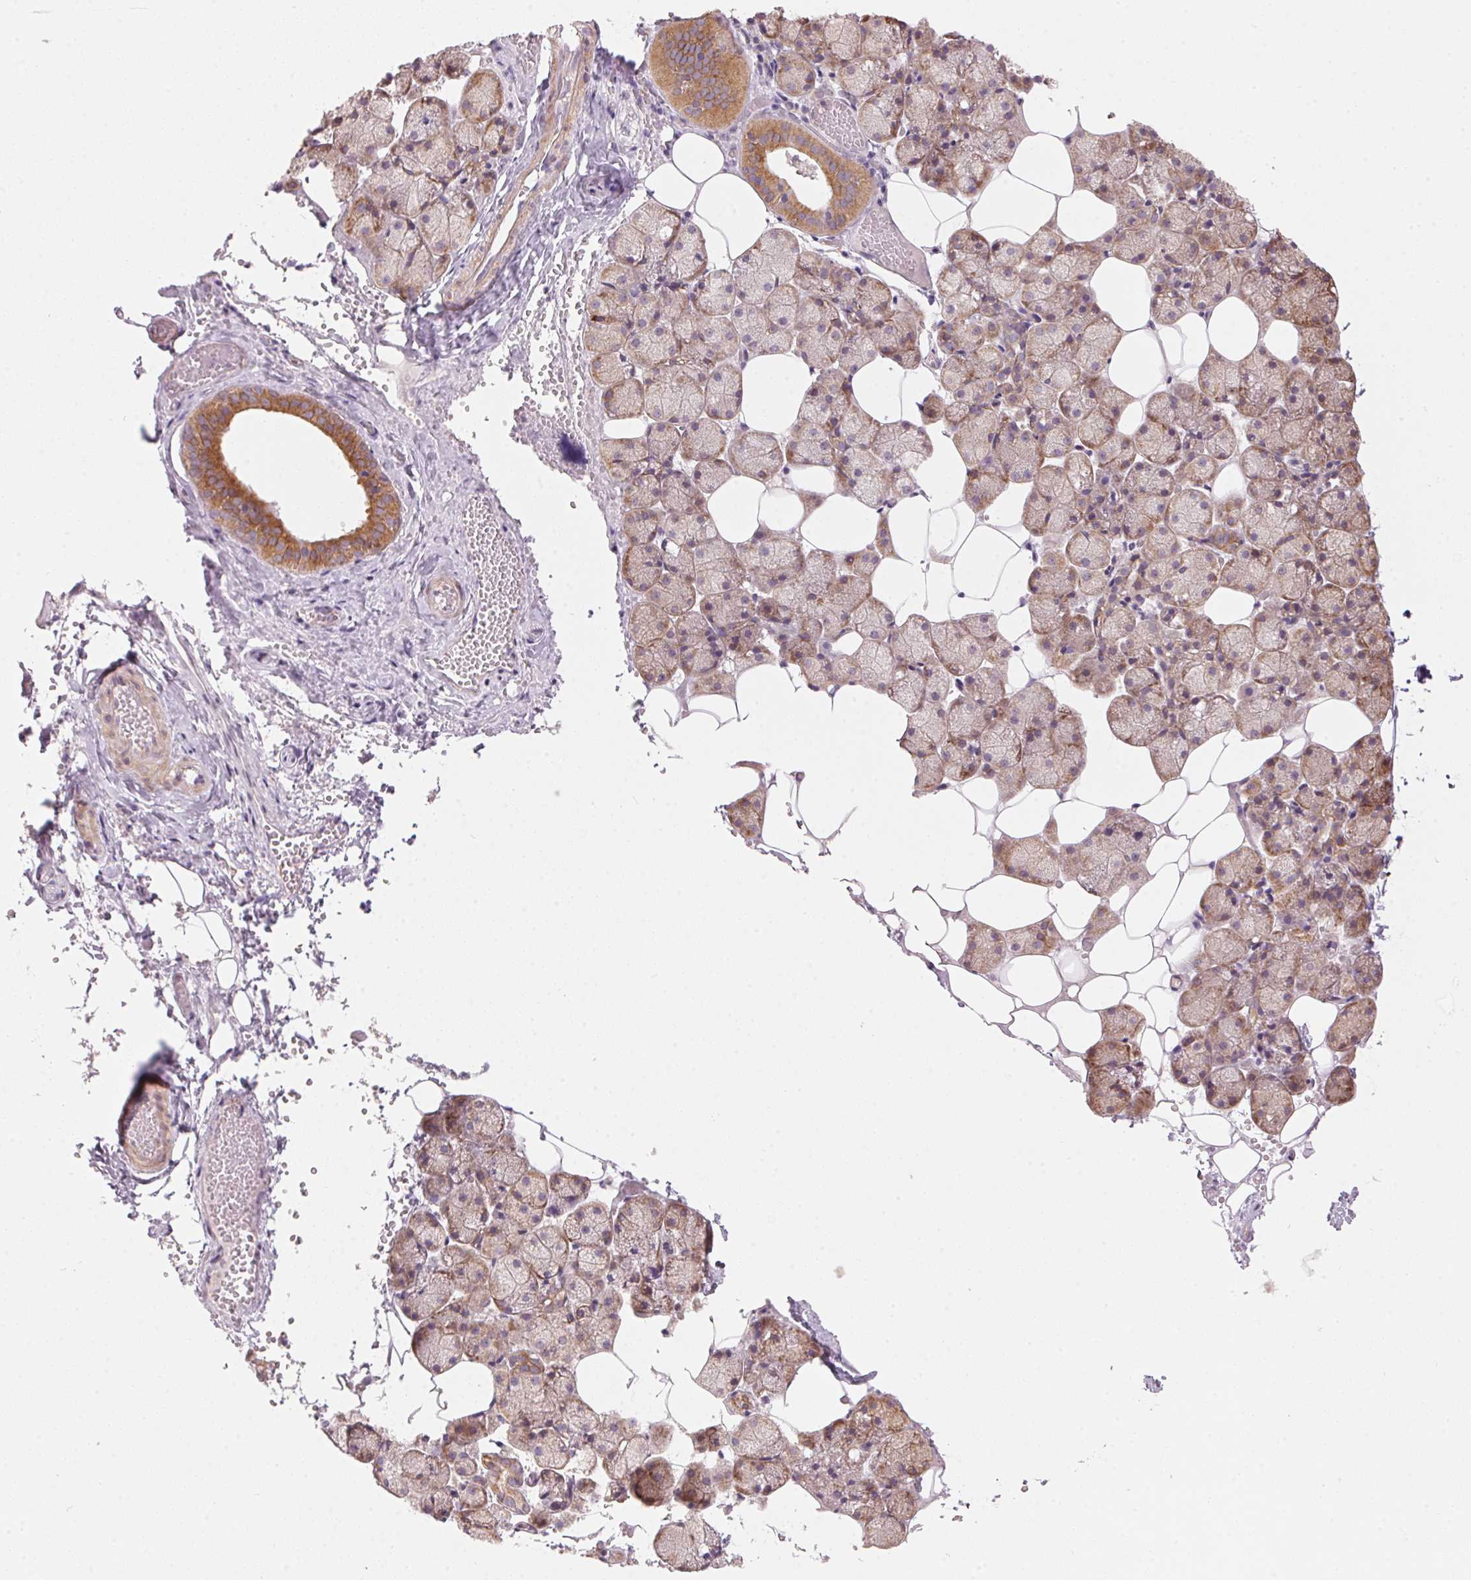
{"staining": {"intensity": "moderate", "quantity": ">75%", "location": "cytoplasmic/membranous"}, "tissue": "salivary gland", "cell_type": "Glandular cells", "image_type": "normal", "snomed": [{"axis": "morphology", "description": "Normal tissue, NOS"}, {"axis": "topography", "description": "Salivary gland"}], "caption": "Moderate cytoplasmic/membranous positivity for a protein is present in approximately >75% of glandular cells of unremarkable salivary gland using IHC.", "gene": "BLOC1S2", "patient": {"sex": "male", "age": 38}}